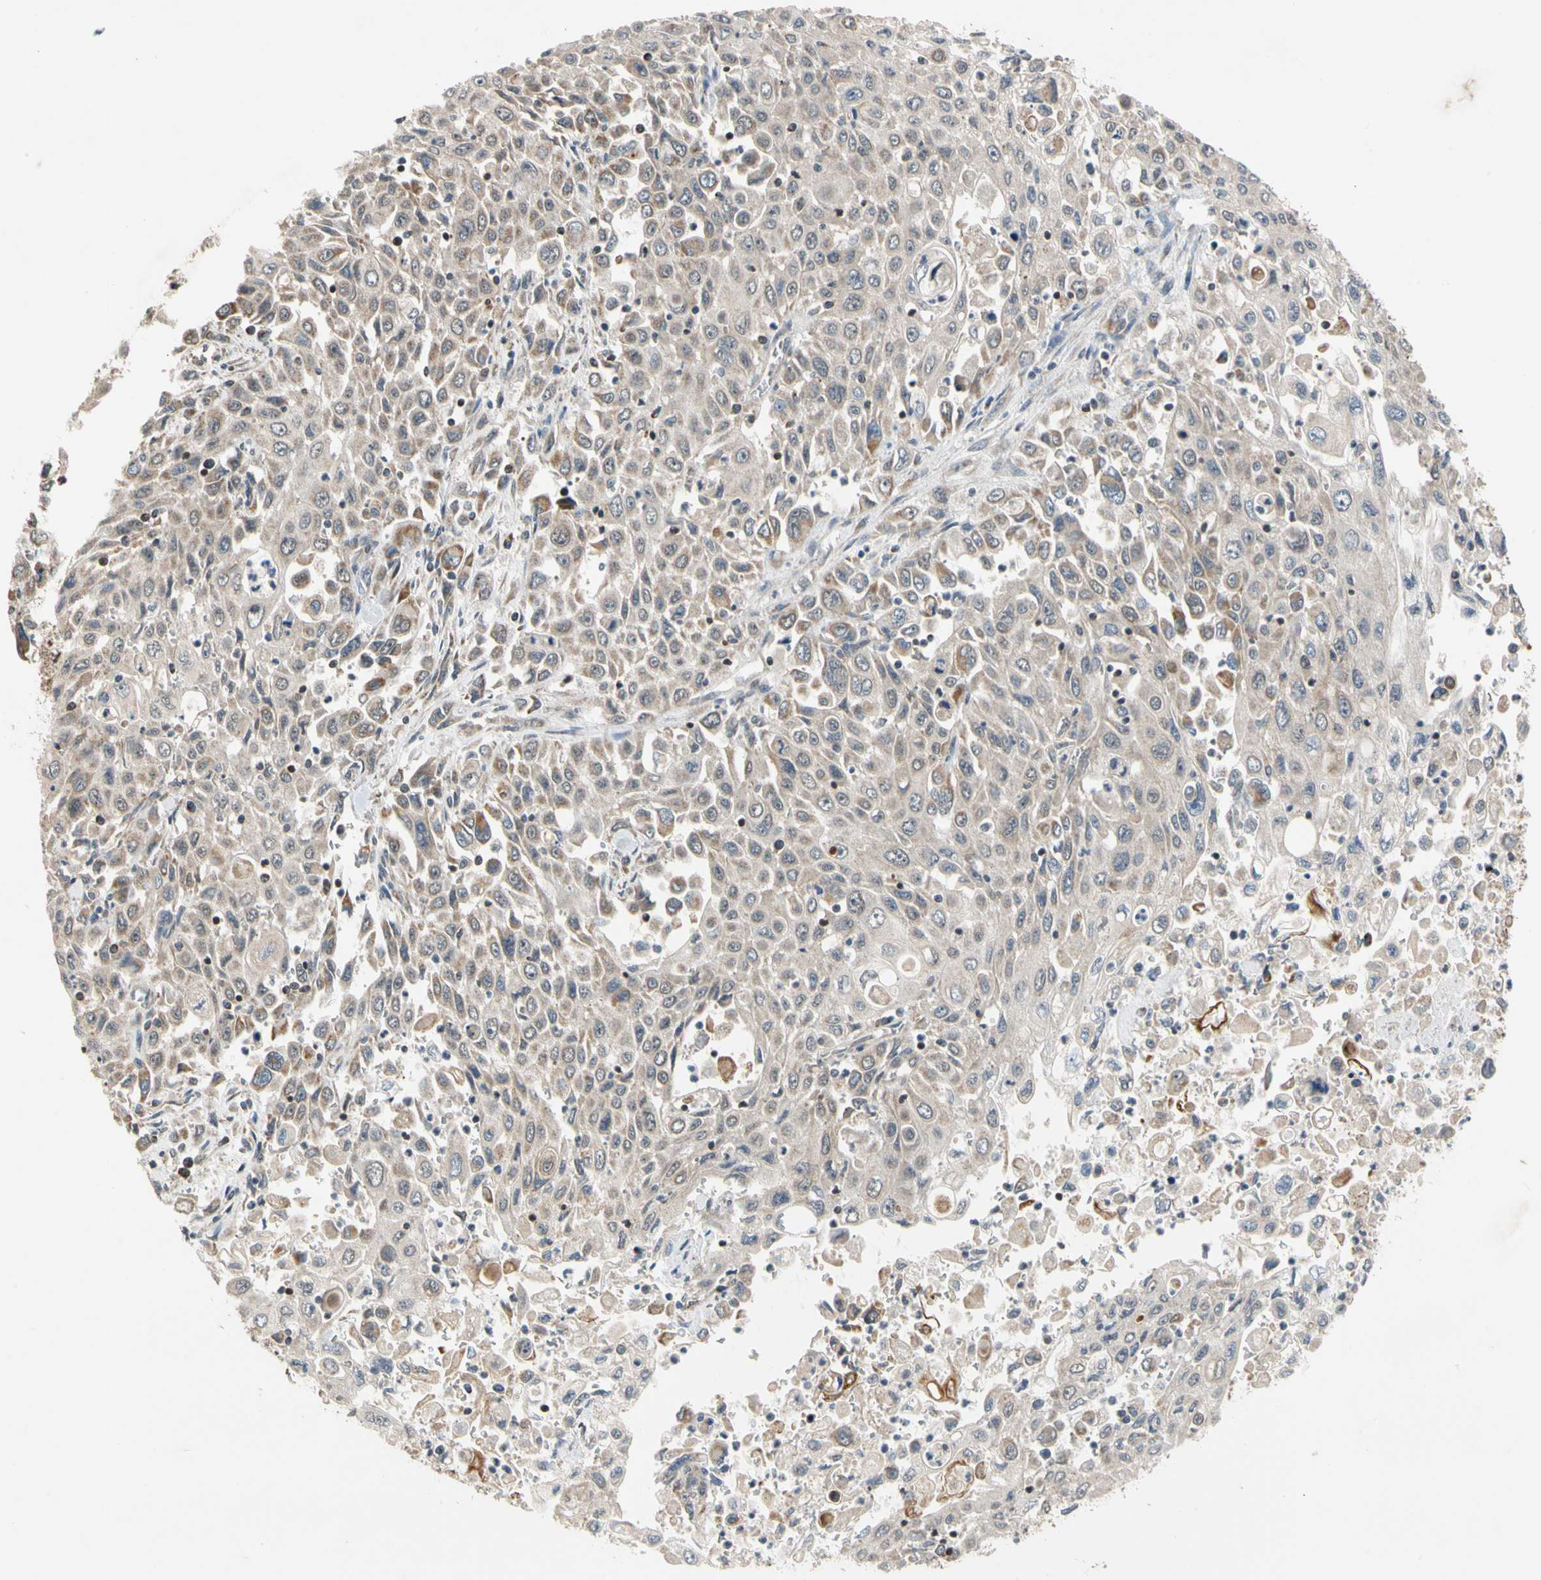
{"staining": {"intensity": "weak", "quantity": ">75%", "location": "cytoplasmic/membranous"}, "tissue": "pancreatic cancer", "cell_type": "Tumor cells", "image_type": "cancer", "snomed": [{"axis": "morphology", "description": "Adenocarcinoma, NOS"}, {"axis": "topography", "description": "Pancreas"}], "caption": "Pancreatic cancer (adenocarcinoma) stained with a protein marker exhibits weak staining in tumor cells.", "gene": "KHDC4", "patient": {"sex": "male", "age": 70}}